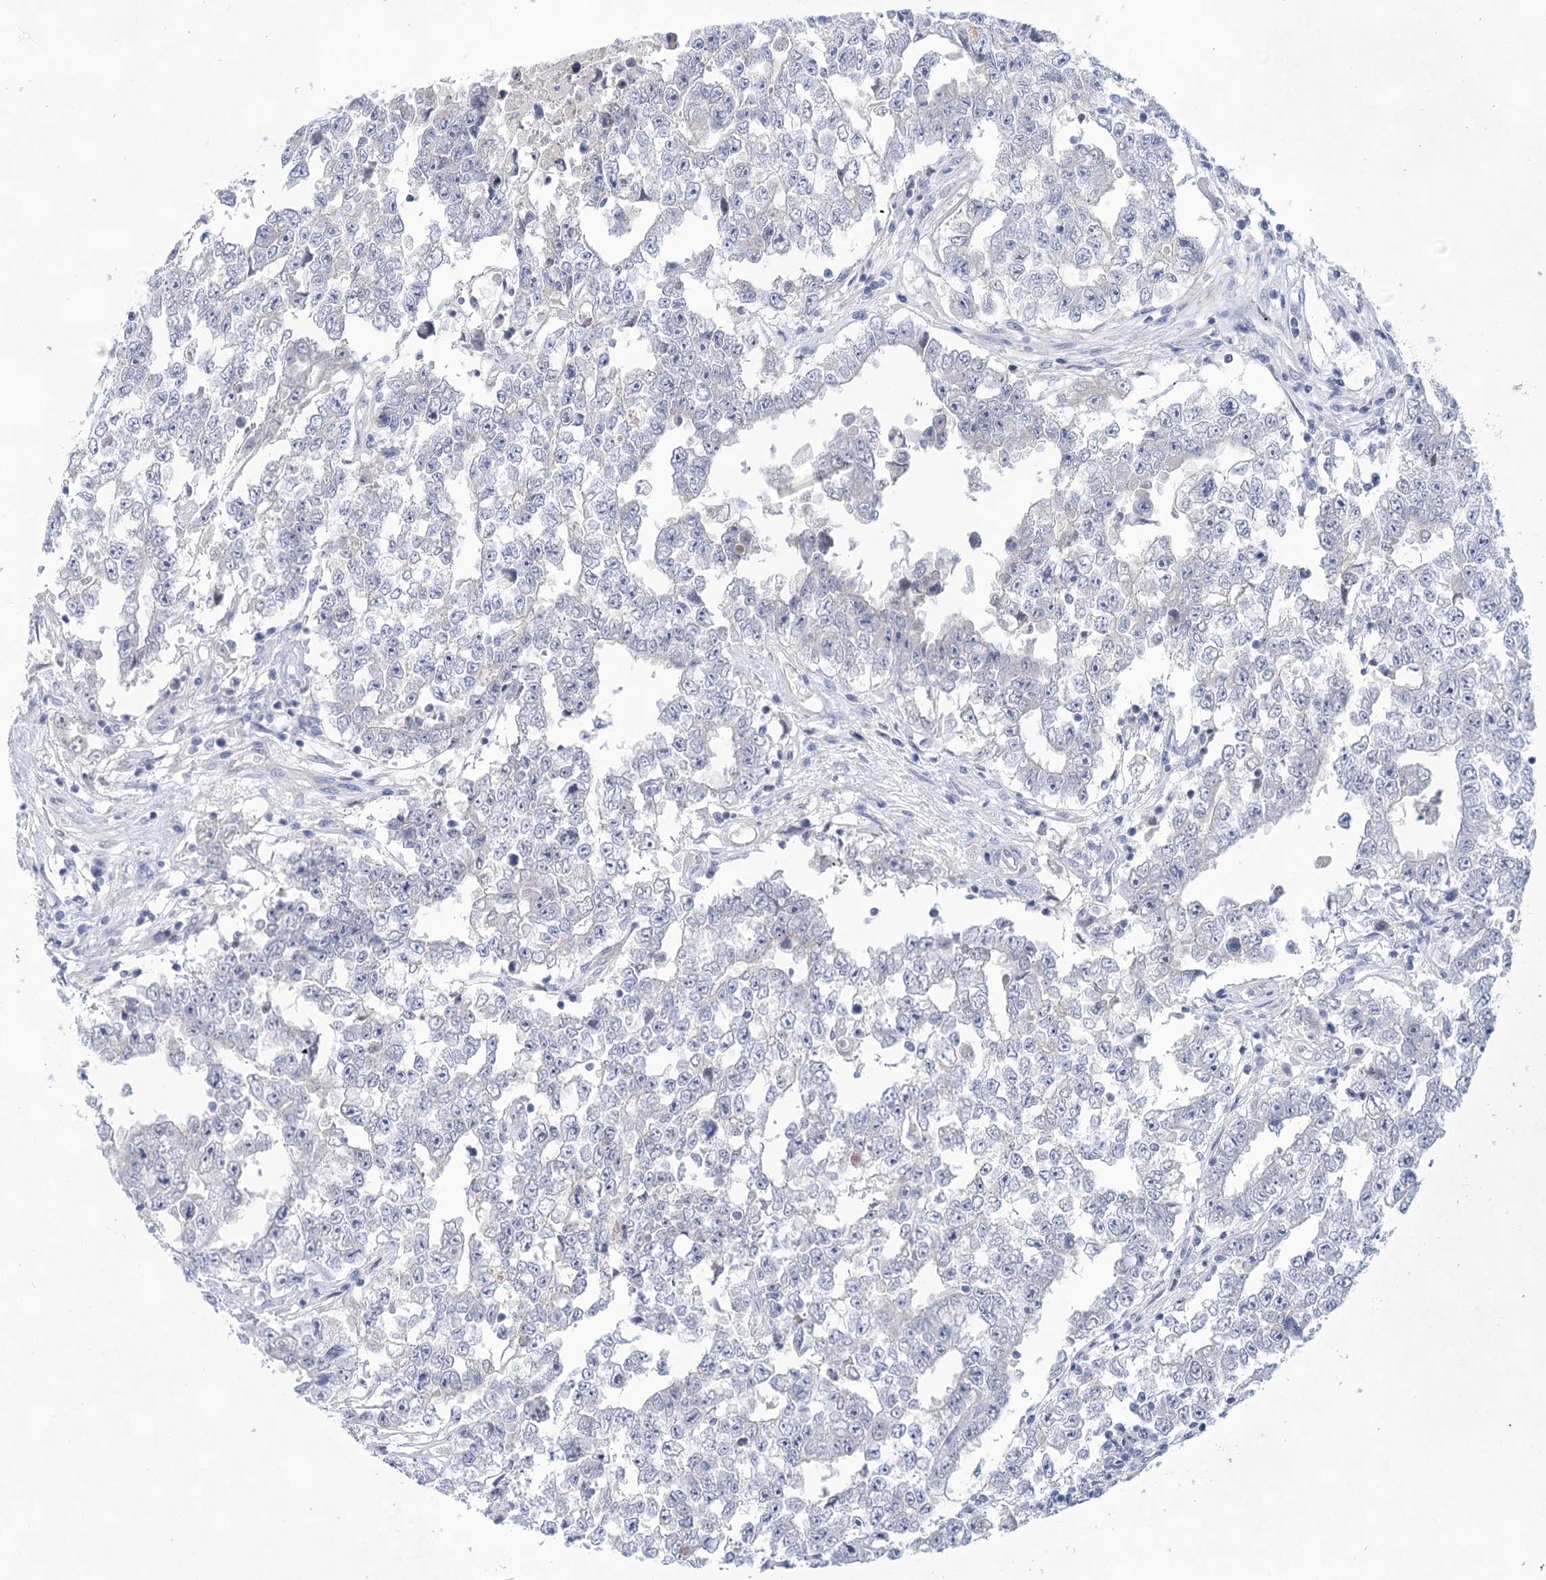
{"staining": {"intensity": "negative", "quantity": "none", "location": "none"}, "tissue": "testis cancer", "cell_type": "Tumor cells", "image_type": "cancer", "snomed": [{"axis": "morphology", "description": "Carcinoma, Embryonal, NOS"}, {"axis": "topography", "description": "Testis"}], "caption": "The histopathology image reveals no significant staining in tumor cells of testis cancer. (Stains: DAB IHC with hematoxylin counter stain, Microscopy: brightfield microscopy at high magnification).", "gene": "LALBA", "patient": {"sex": "male", "age": 25}}